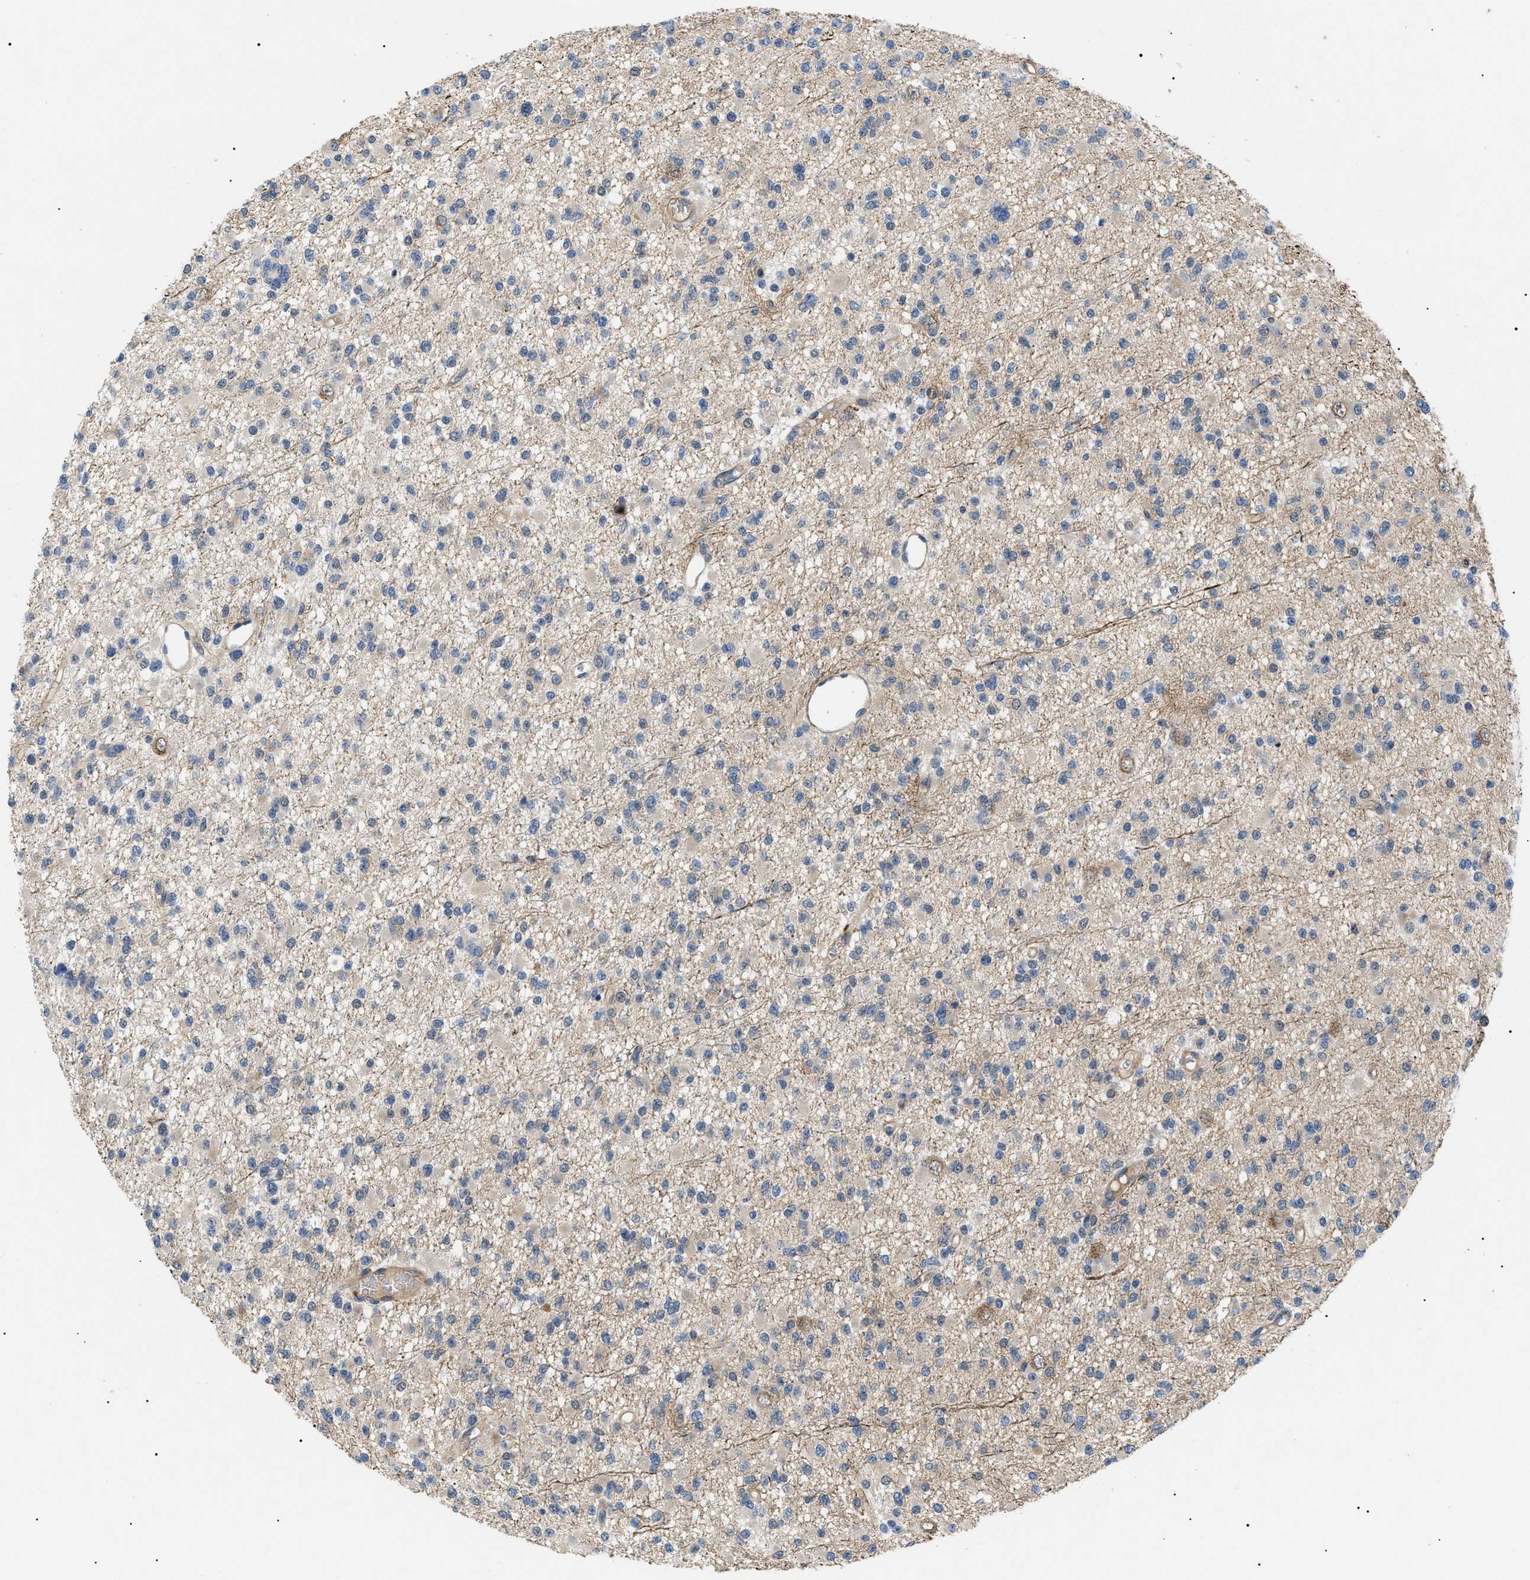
{"staining": {"intensity": "weak", "quantity": "<25%", "location": "cytoplasmic/membranous"}, "tissue": "glioma", "cell_type": "Tumor cells", "image_type": "cancer", "snomed": [{"axis": "morphology", "description": "Glioma, malignant, Low grade"}, {"axis": "topography", "description": "Brain"}], "caption": "DAB (3,3'-diaminobenzidine) immunohistochemical staining of human glioma displays no significant expression in tumor cells. The staining was performed using DAB (3,3'-diaminobenzidine) to visualize the protein expression in brown, while the nuclei were stained in blue with hematoxylin (Magnification: 20x).", "gene": "CRCP", "patient": {"sex": "female", "age": 22}}